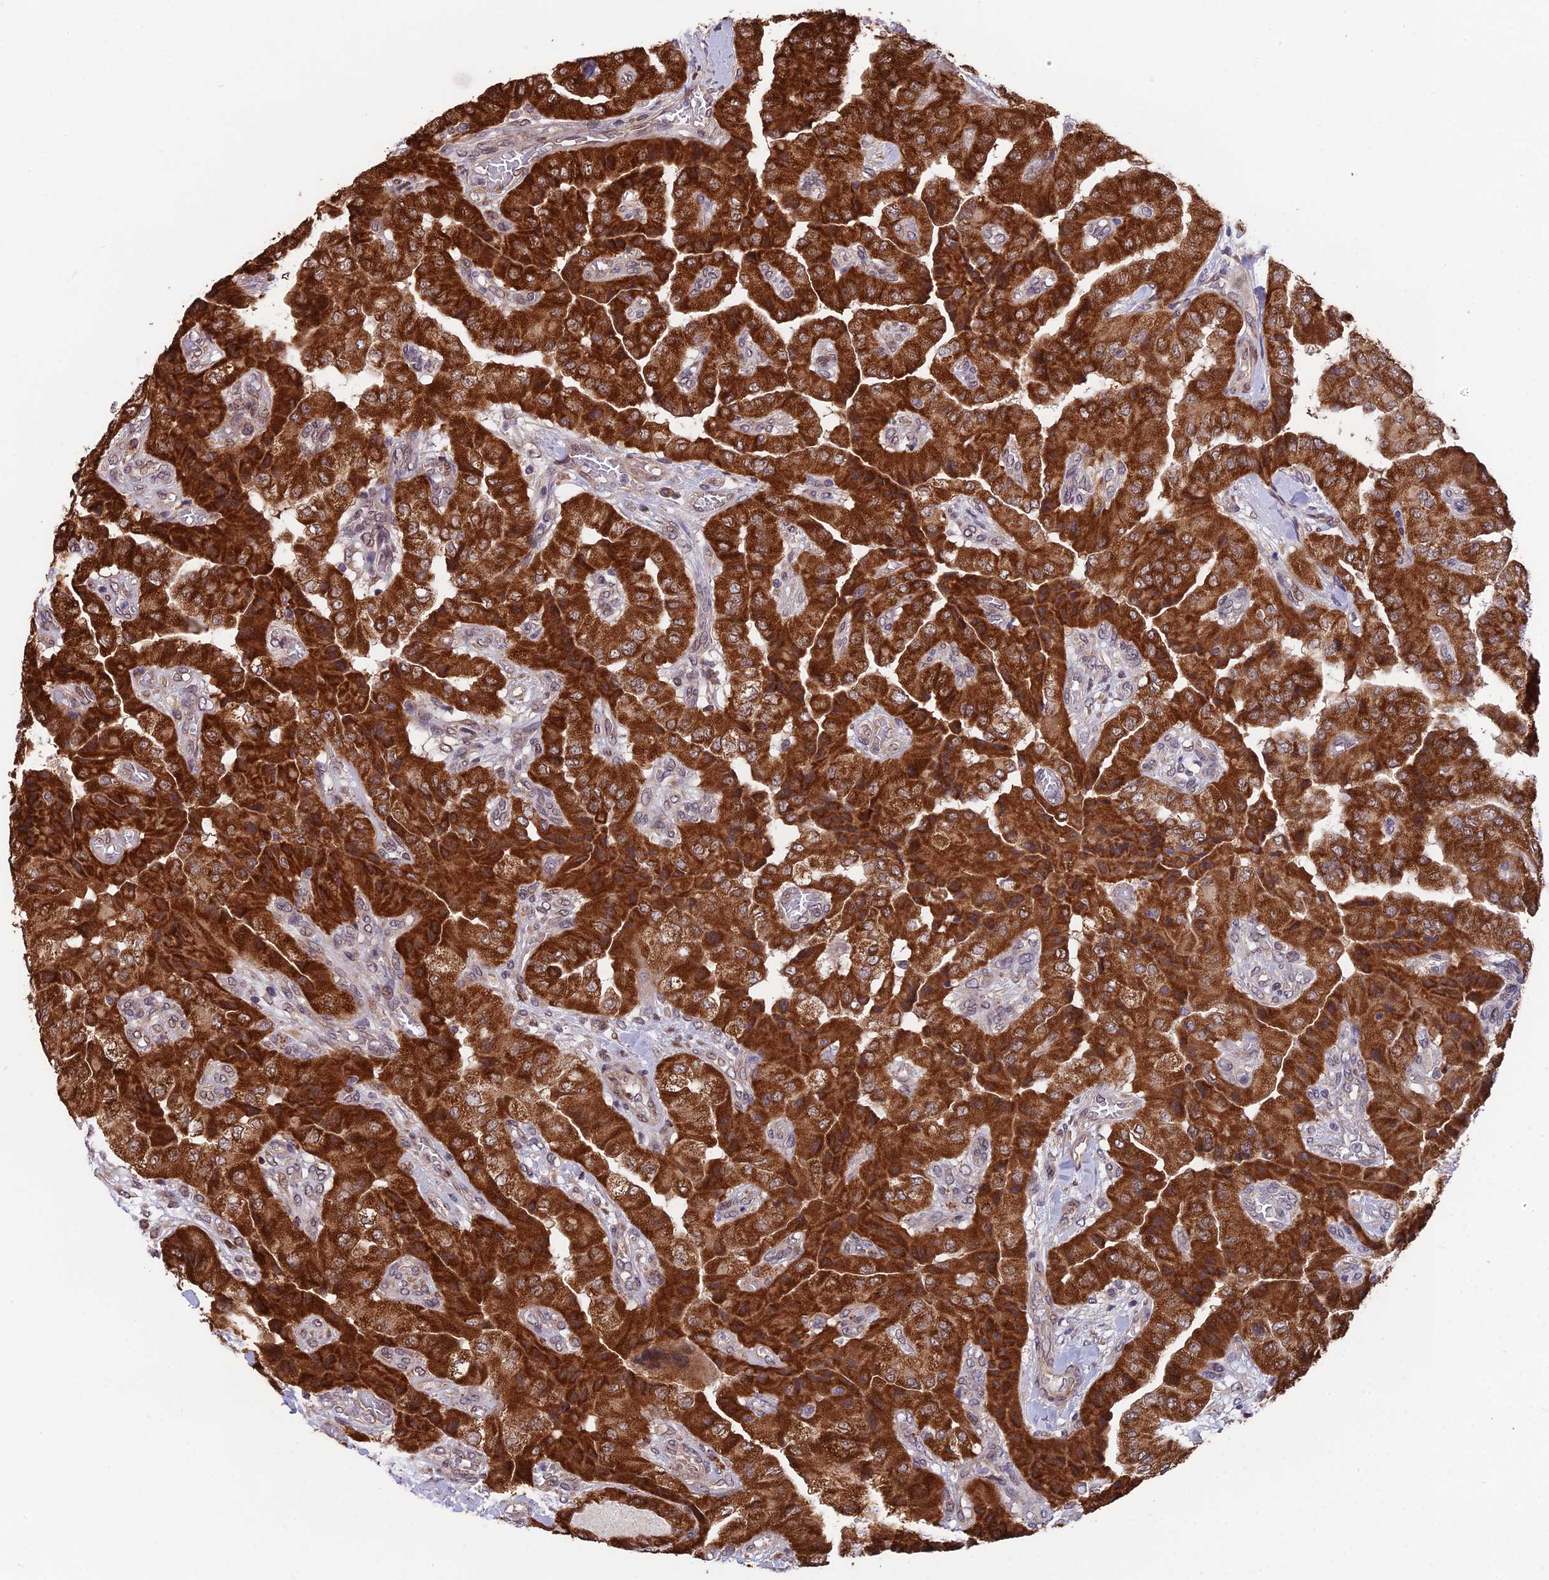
{"staining": {"intensity": "strong", "quantity": ">75%", "location": "cytoplasmic/membranous"}, "tissue": "head and neck cancer", "cell_type": "Tumor cells", "image_type": "cancer", "snomed": [{"axis": "morphology", "description": "Adenocarcinoma, NOS"}, {"axis": "topography", "description": "Head-Neck"}], "caption": "Protein positivity by IHC demonstrates strong cytoplasmic/membranous expression in approximately >75% of tumor cells in head and neck cancer.", "gene": "CYP2R1", "patient": {"sex": "male", "age": 66}}